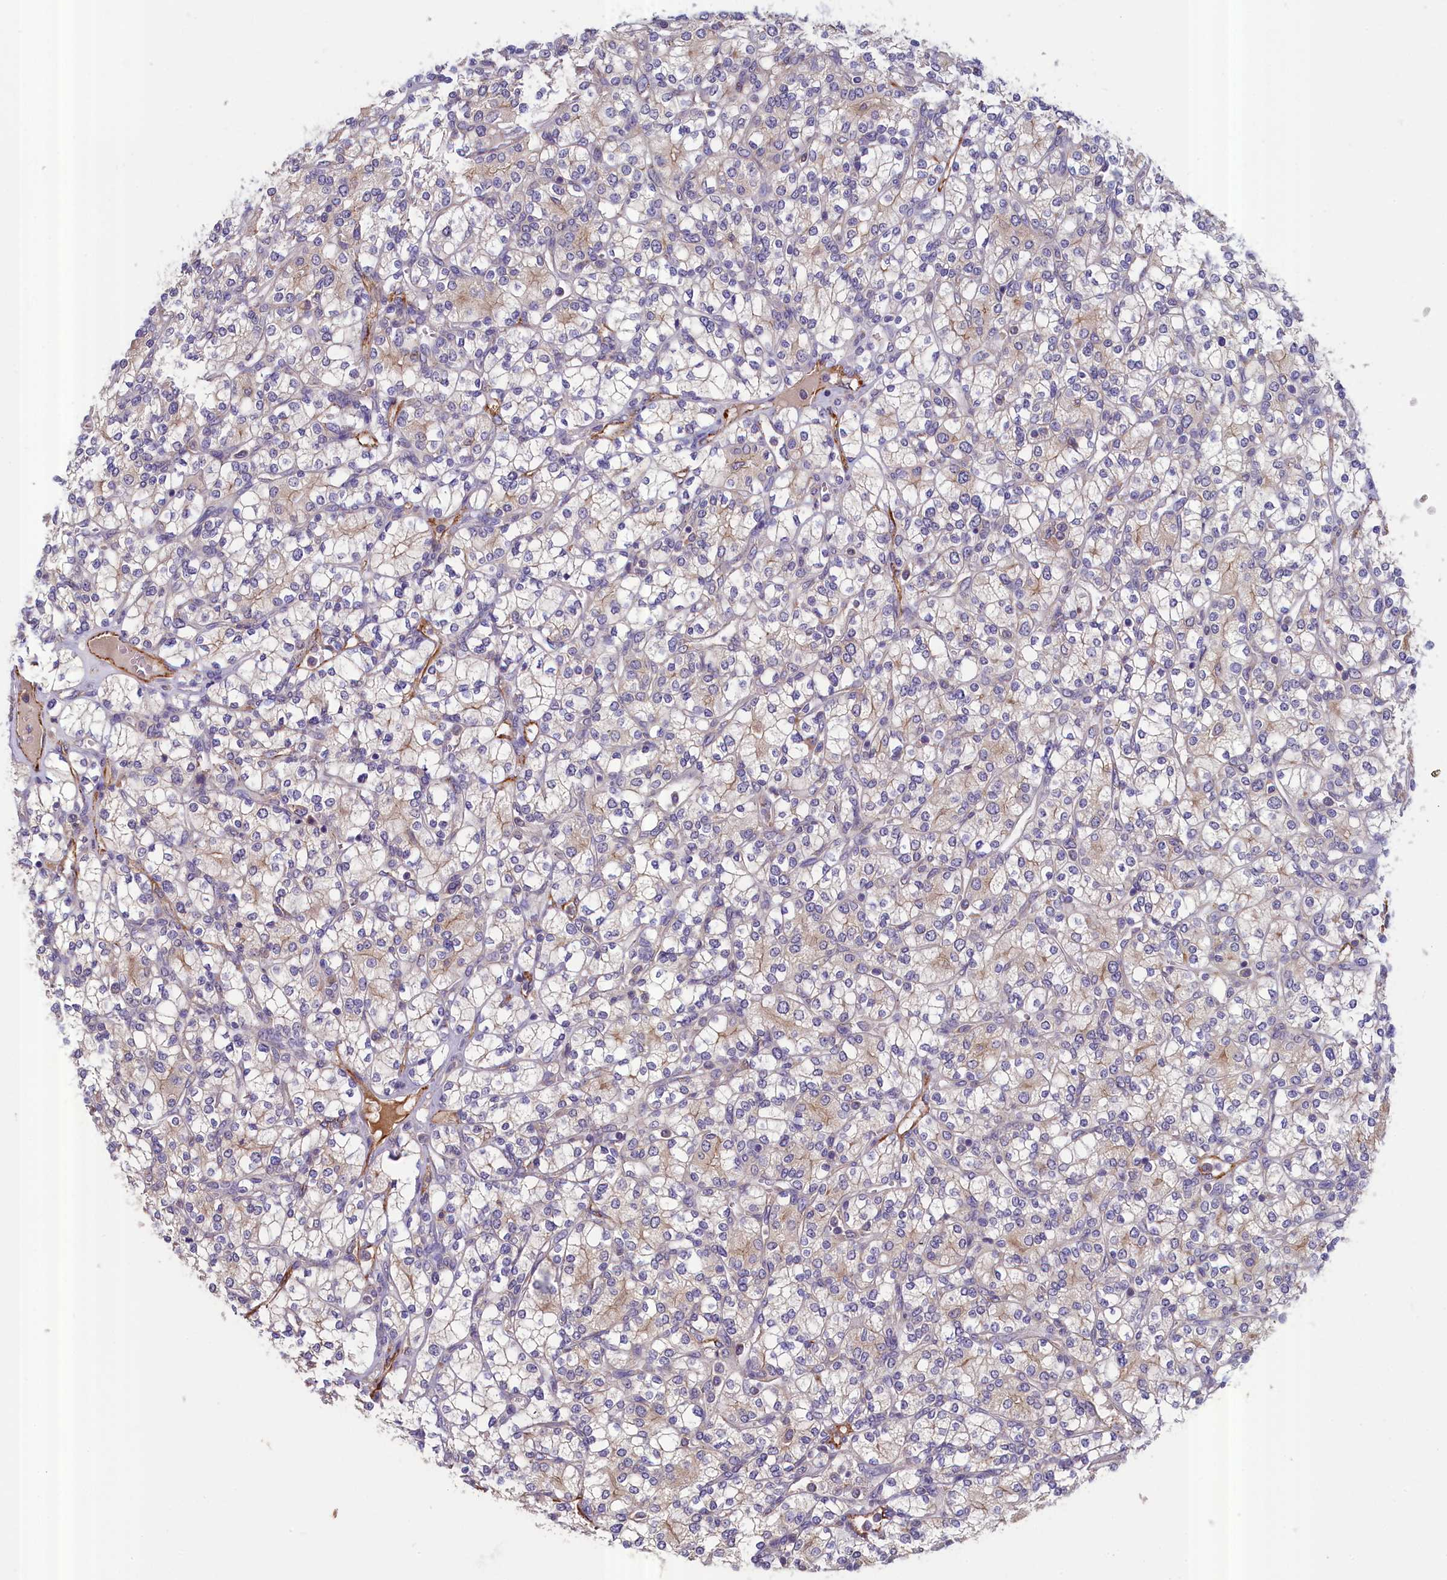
{"staining": {"intensity": "negative", "quantity": "none", "location": "none"}, "tissue": "renal cancer", "cell_type": "Tumor cells", "image_type": "cancer", "snomed": [{"axis": "morphology", "description": "Adenocarcinoma, NOS"}, {"axis": "topography", "description": "Kidney"}], "caption": "The image exhibits no staining of tumor cells in adenocarcinoma (renal).", "gene": "COL19A1", "patient": {"sex": "male", "age": 77}}